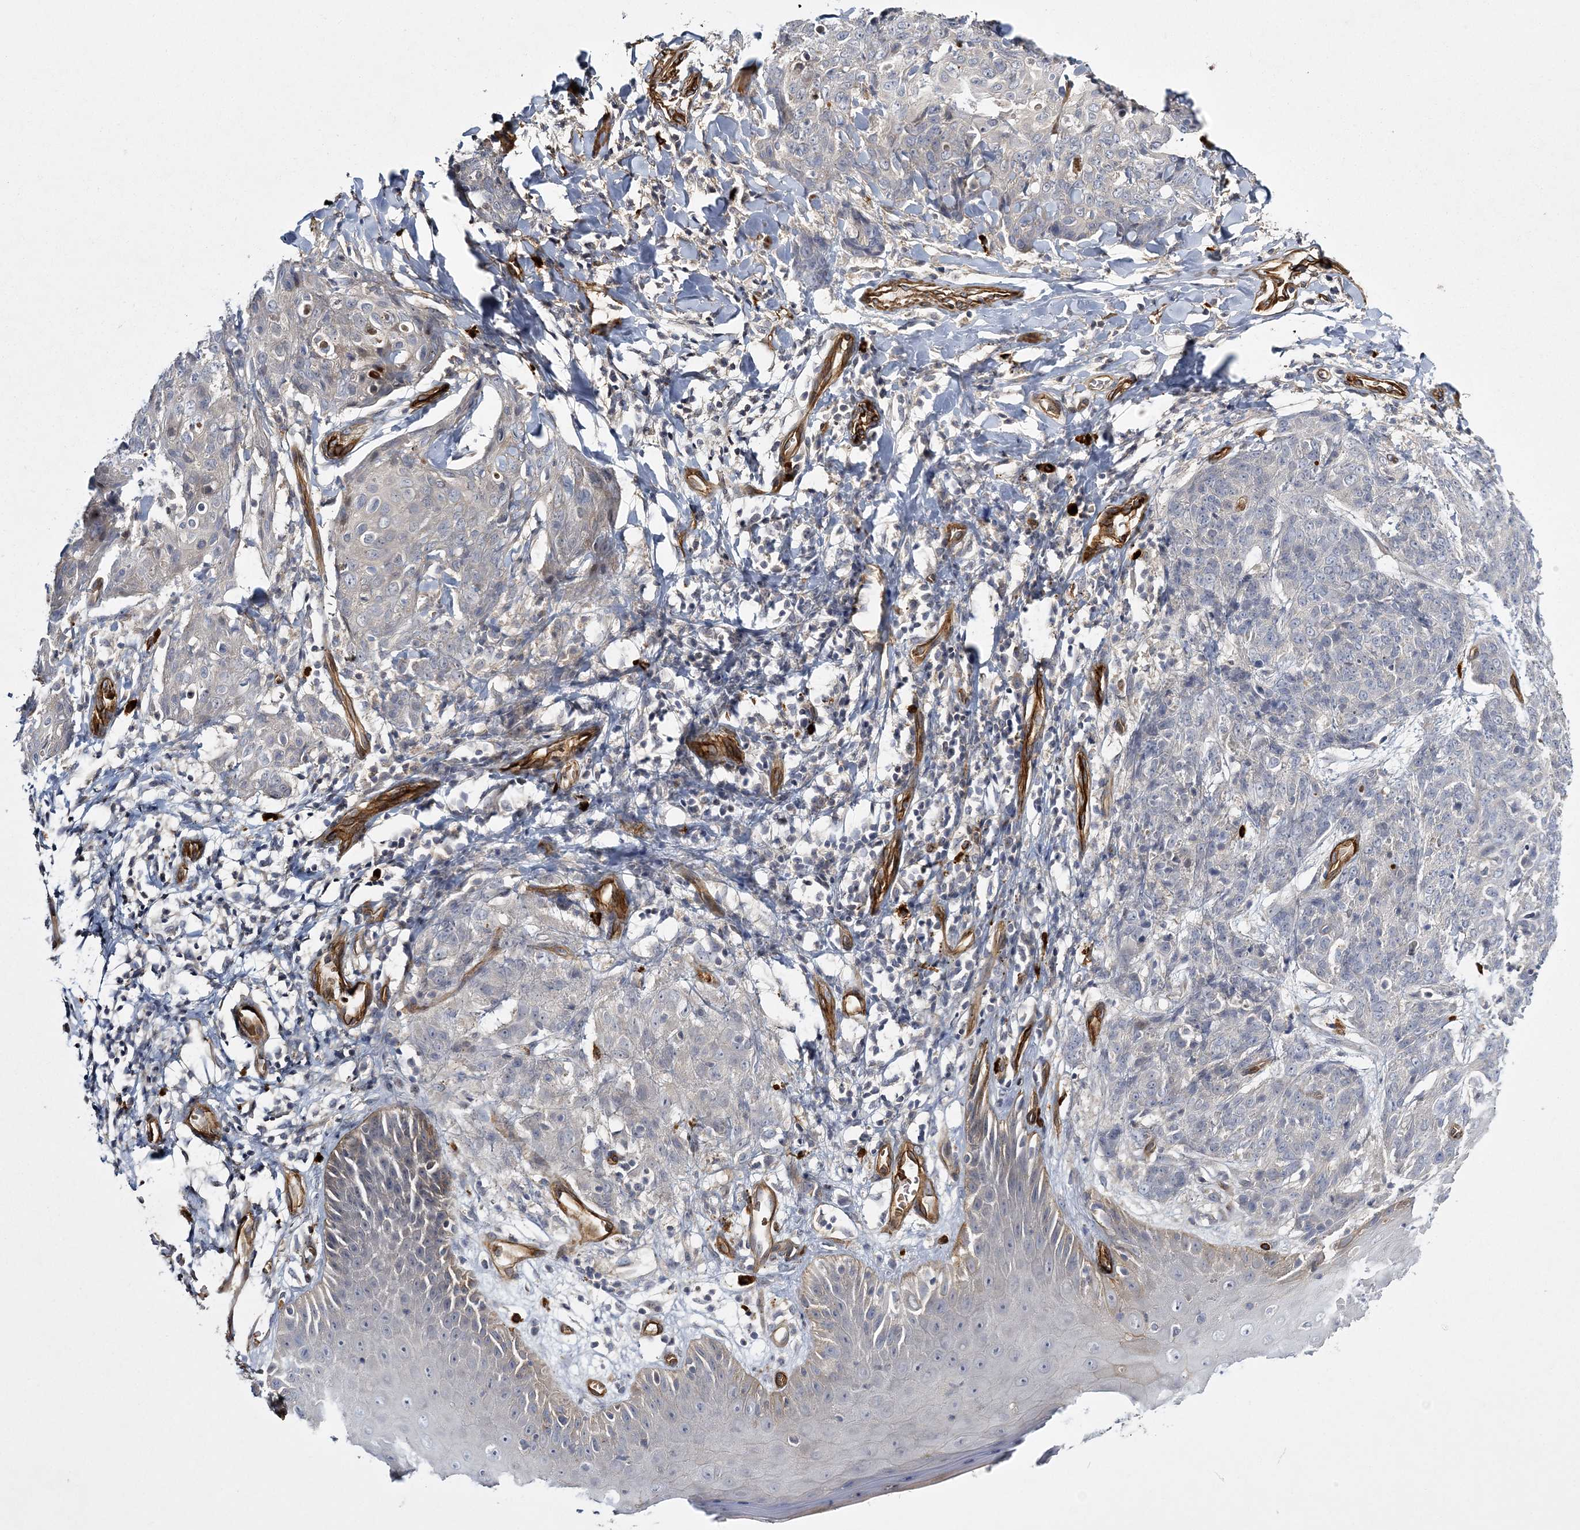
{"staining": {"intensity": "negative", "quantity": "none", "location": "none"}, "tissue": "skin cancer", "cell_type": "Tumor cells", "image_type": "cancer", "snomed": [{"axis": "morphology", "description": "Squamous cell carcinoma, NOS"}, {"axis": "topography", "description": "Skin"}, {"axis": "topography", "description": "Vulva"}], "caption": "A histopathology image of skin cancer stained for a protein displays no brown staining in tumor cells.", "gene": "CALN1", "patient": {"sex": "female", "age": 85}}